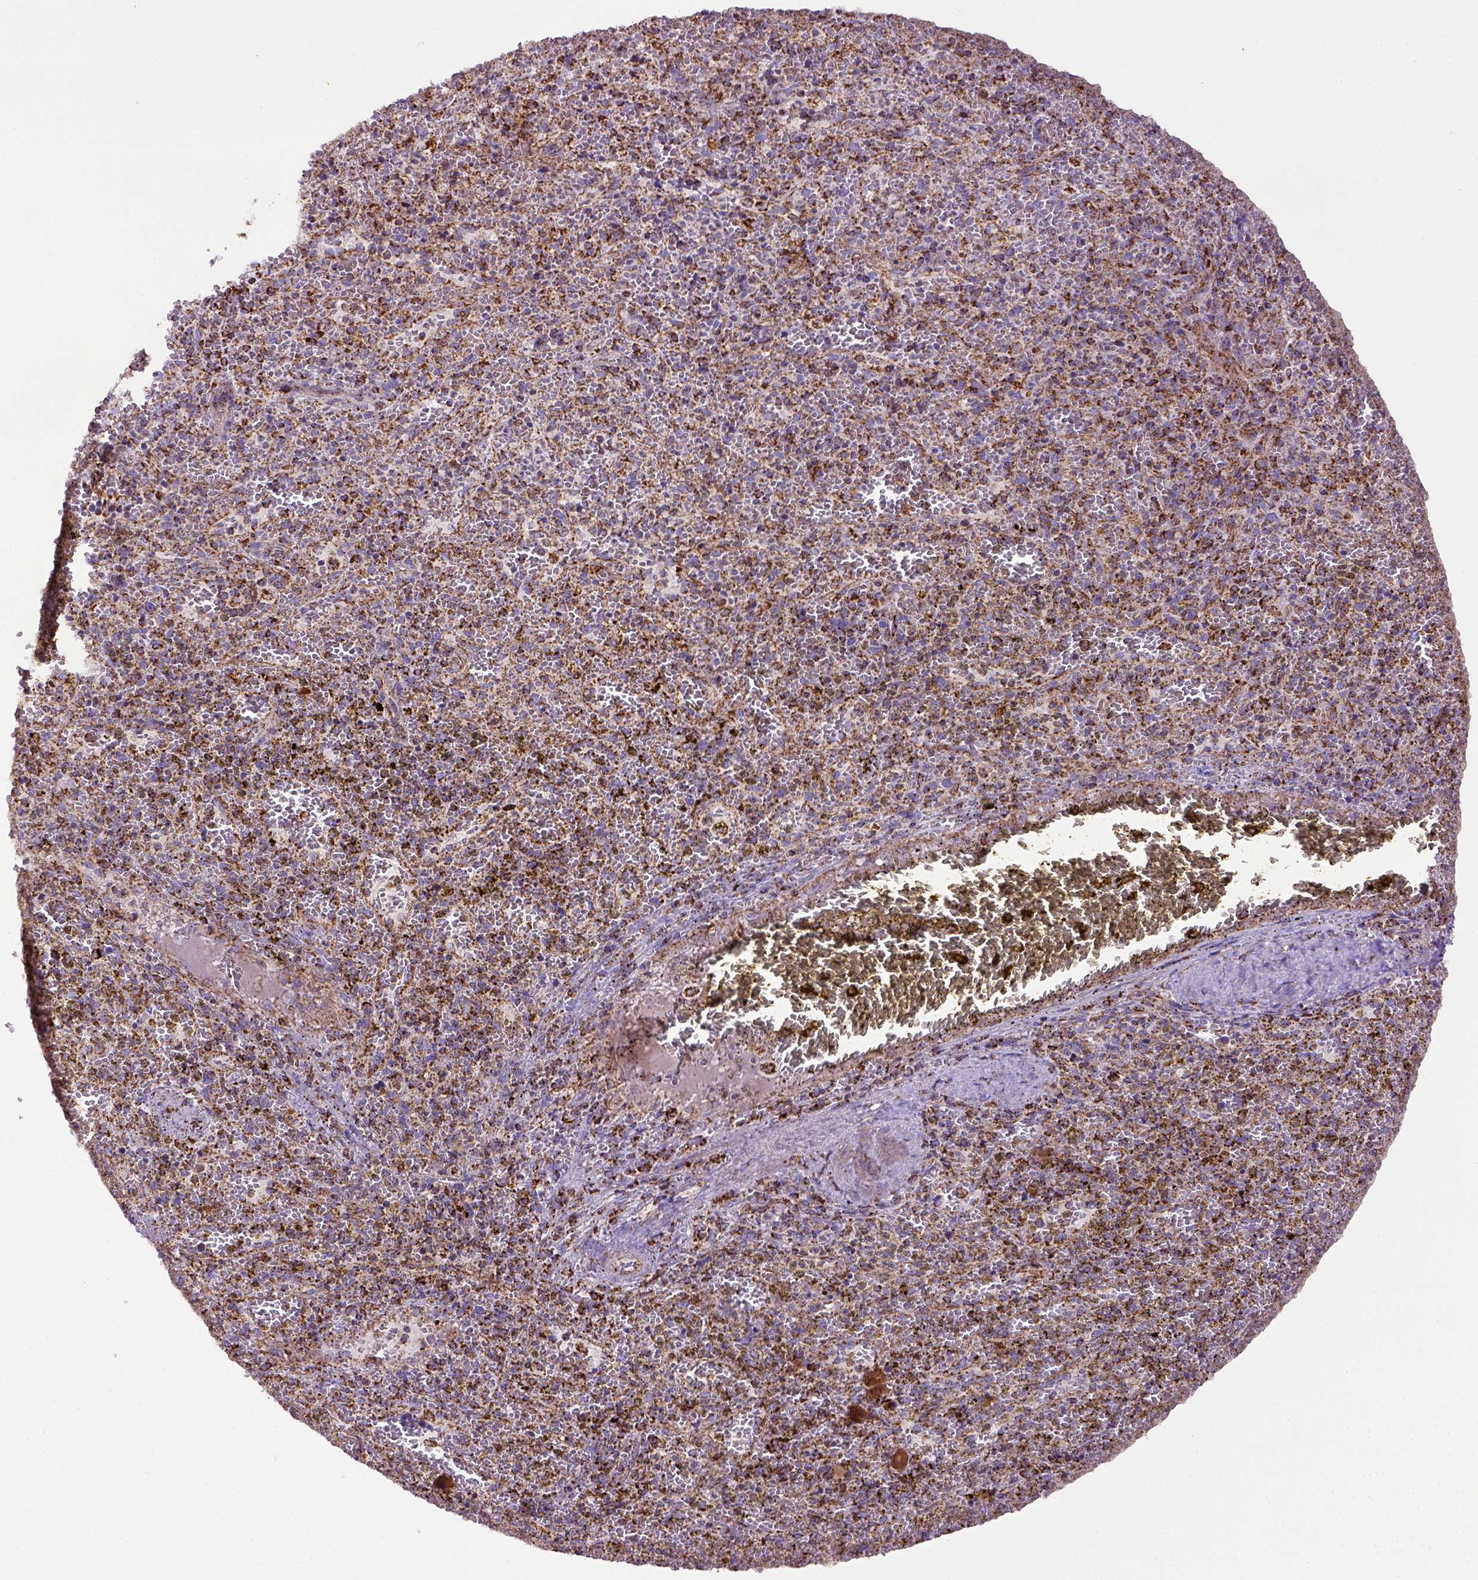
{"staining": {"intensity": "strong", "quantity": ">75%", "location": "cytoplasmic/membranous"}, "tissue": "spleen", "cell_type": "Cells in red pulp", "image_type": "normal", "snomed": [{"axis": "morphology", "description": "Normal tissue, NOS"}, {"axis": "topography", "description": "Spleen"}], "caption": "Brown immunohistochemical staining in normal human spleen displays strong cytoplasmic/membranous expression in about >75% of cells in red pulp. The protein is stained brown, and the nuclei are stained in blue (DAB (3,3'-diaminobenzidine) IHC with brightfield microscopy, high magnification).", "gene": "MT", "patient": {"sex": "female", "age": 50}}